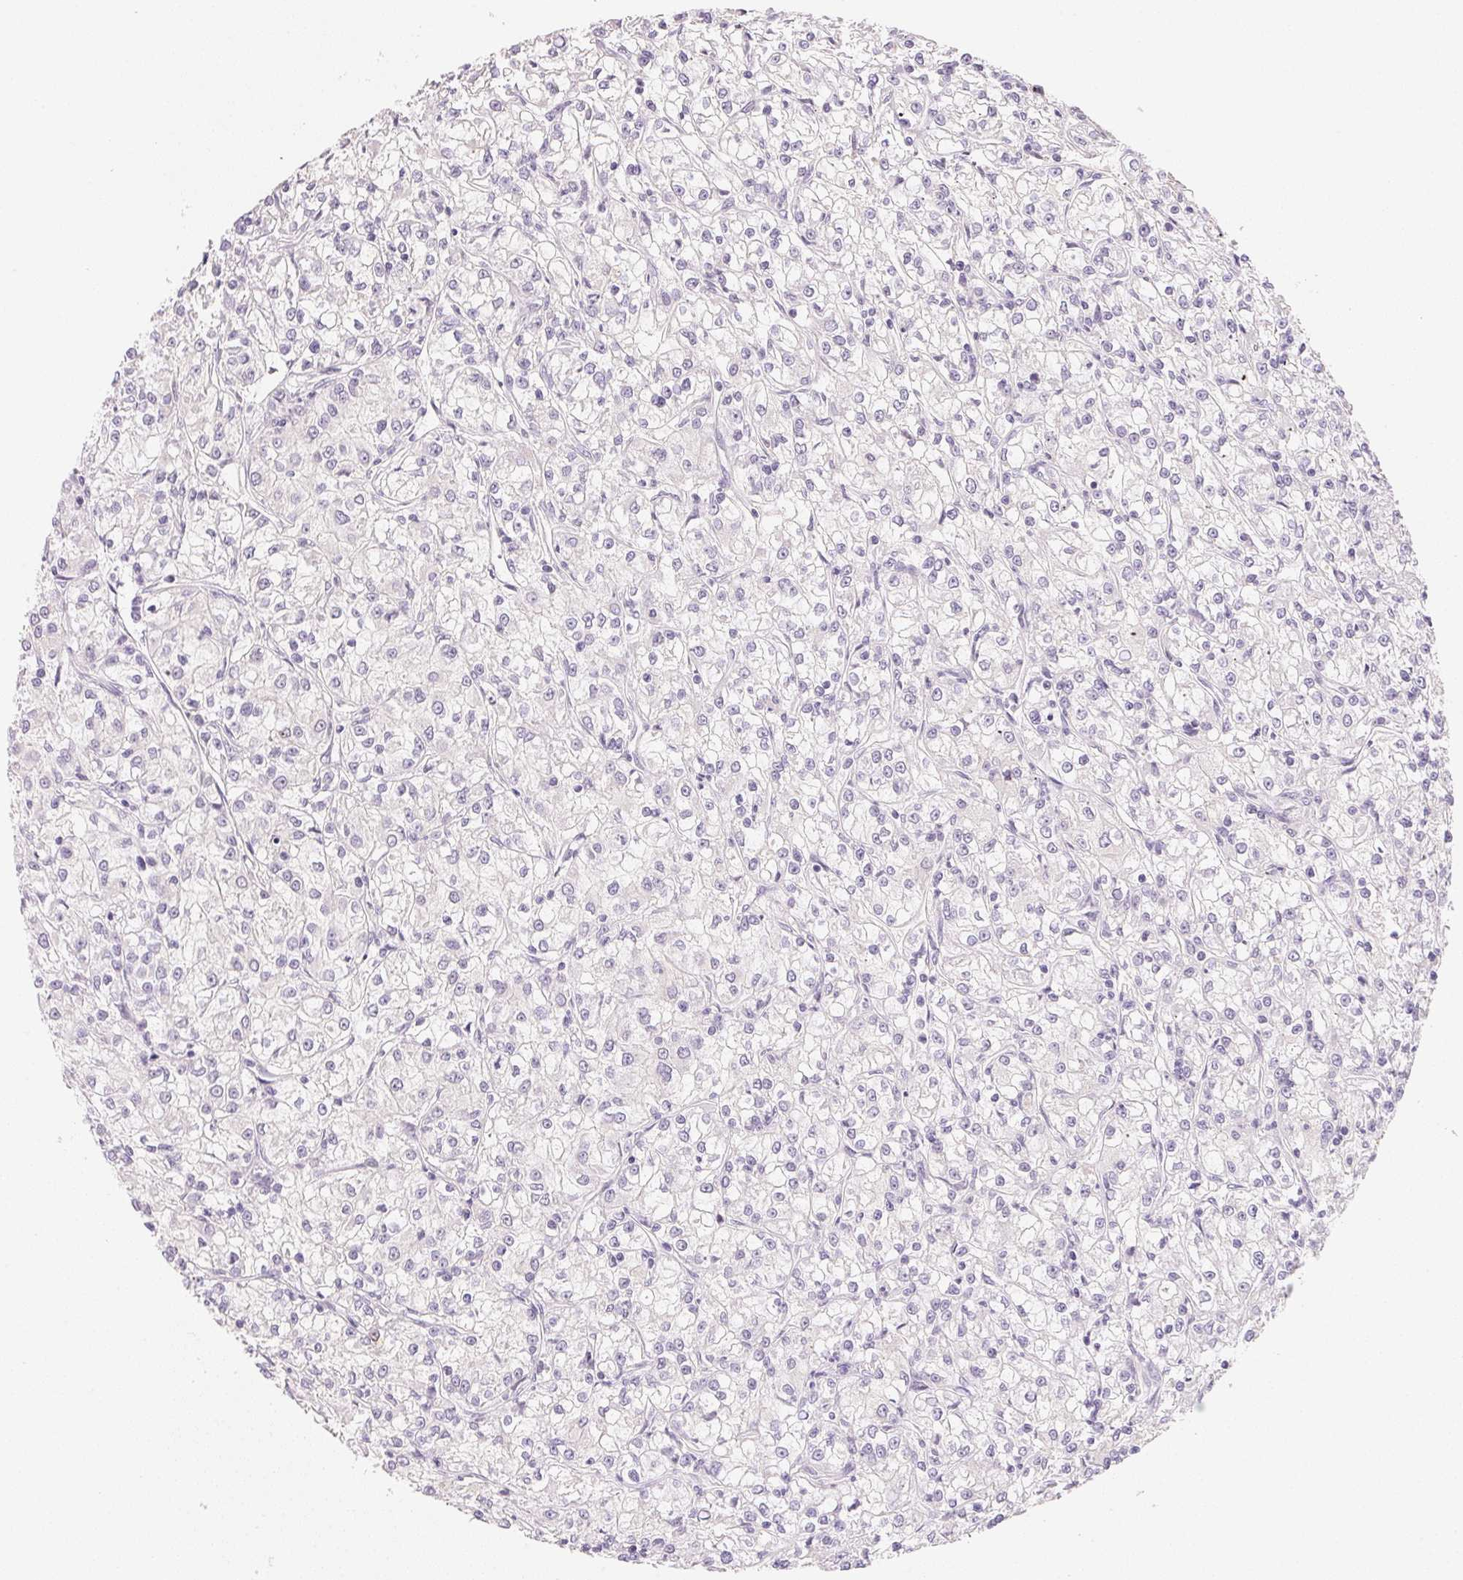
{"staining": {"intensity": "negative", "quantity": "none", "location": "none"}, "tissue": "renal cancer", "cell_type": "Tumor cells", "image_type": "cancer", "snomed": [{"axis": "morphology", "description": "Adenocarcinoma, NOS"}, {"axis": "topography", "description": "Kidney"}], "caption": "High power microscopy image of an immunohistochemistry histopathology image of renal cancer, revealing no significant positivity in tumor cells. The staining is performed using DAB brown chromogen with nuclei counter-stained in using hematoxylin.", "gene": "MCOLN3", "patient": {"sex": "female", "age": 59}}